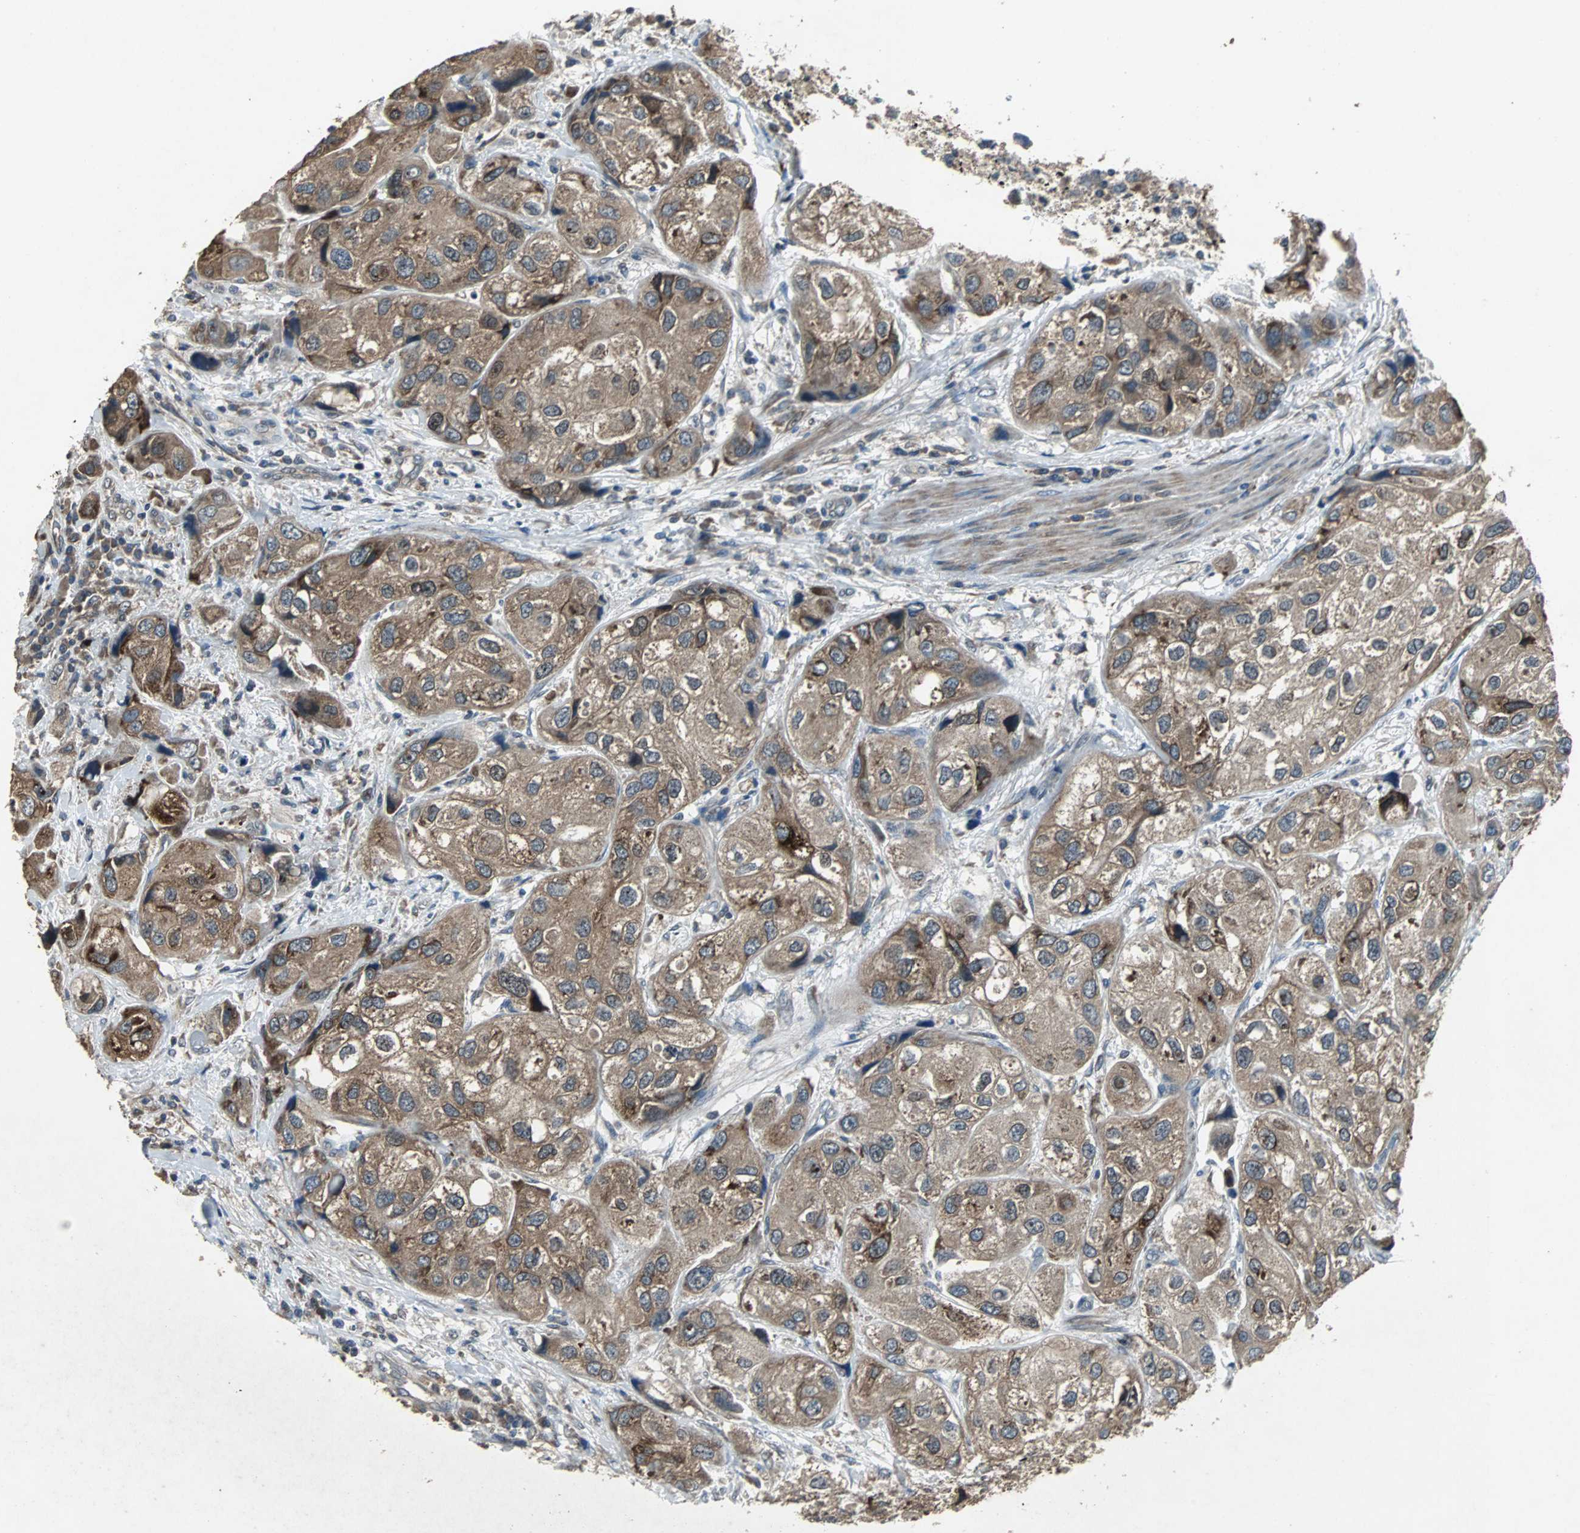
{"staining": {"intensity": "moderate", "quantity": ">75%", "location": "cytoplasmic/membranous"}, "tissue": "urothelial cancer", "cell_type": "Tumor cells", "image_type": "cancer", "snomed": [{"axis": "morphology", "description": "Urothelial carcinoma, High grade"}, {"axis": "topography", "description": "Urinary bladder"}], "caption": "Tumor cells exhibit medium levels of moderate cytoplasmic/membranous expression in approximately >75% of cells in urothelial cancer.", "gene": "SOS1", "patient": {"sex": "female", "age": 64}}